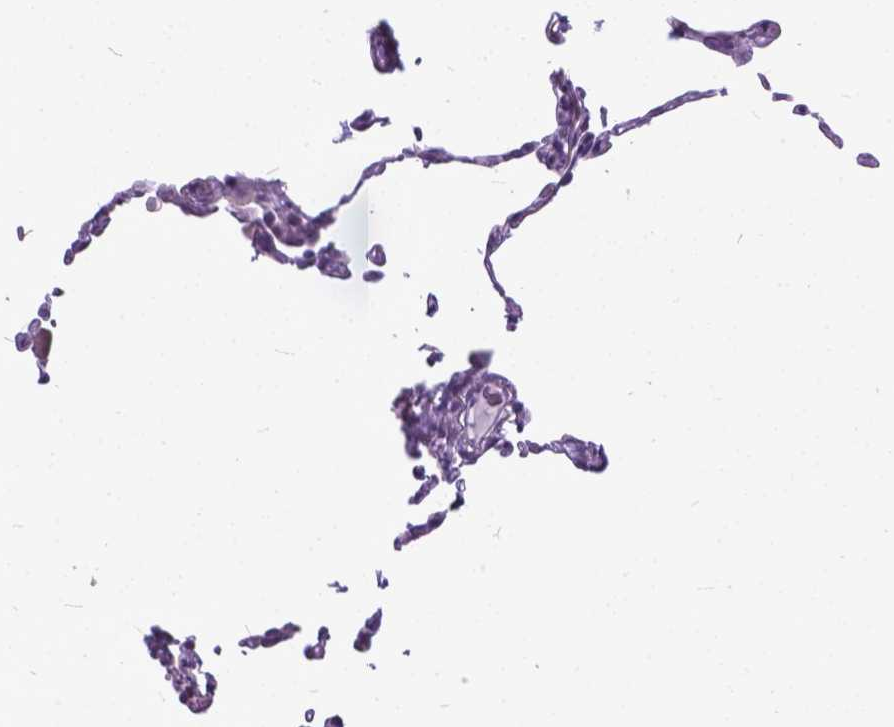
{"staining": {"intensity": "negative", "quantity": "none", "location": "none"}, "tissue": "lung", "cell_type": "Alveolar cells", "image_type": "normal", "snomed": [{"axis": "morphology", "description": "Normal tissue, NOS"}, {"axis": "topography", "description": "Lung"}], "caption": "This is an IHC histopathology image of unremarkable human lung. There is no expression in alveolar cells.", "gene": "MARCHF10", "patient": {"sex": "female", "age": 57}}